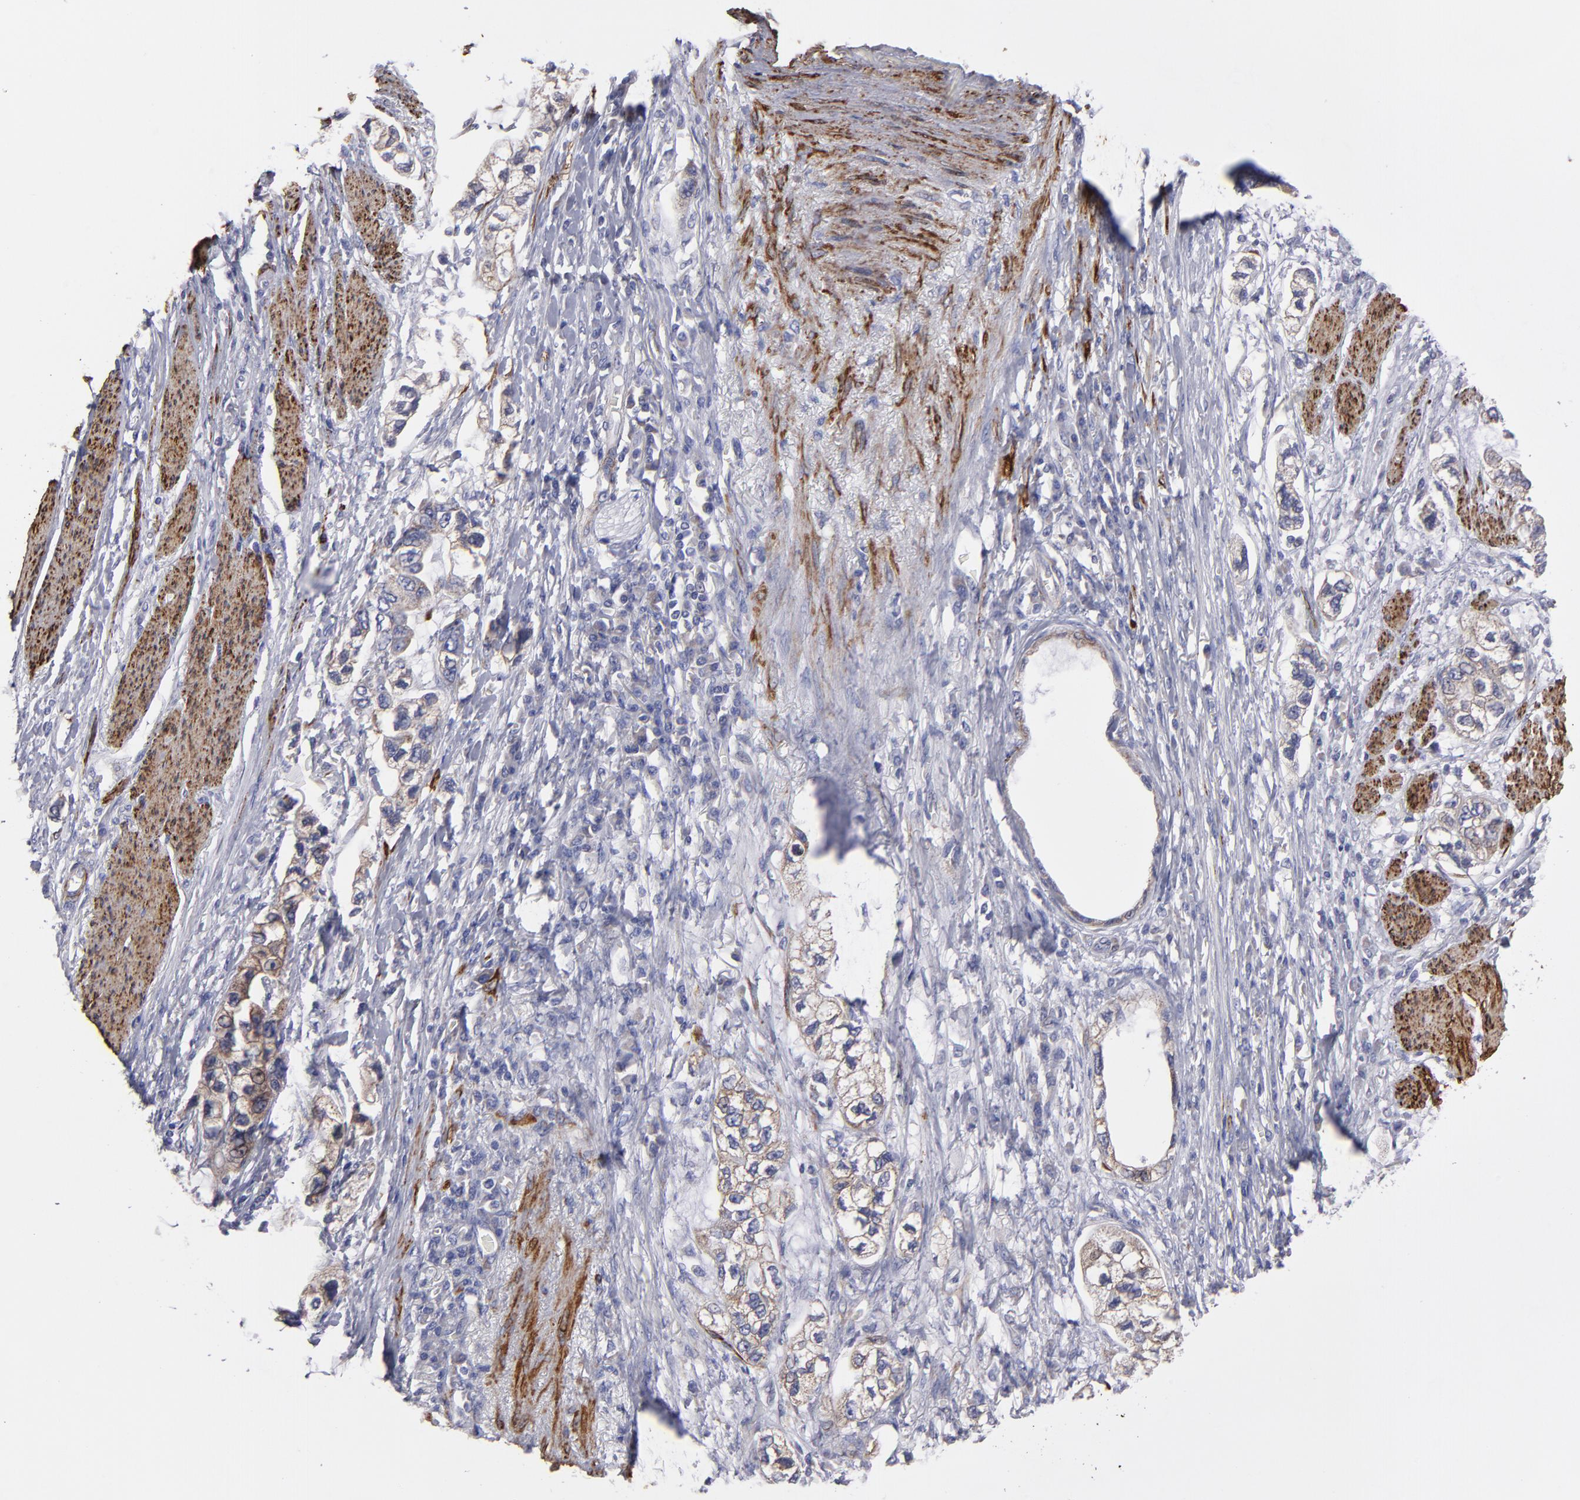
{"staining": {"intensity": "moderate", "quantity": ">75%", "location": "cytoplasmic/membranous"}, "tissue": "stomach cancer", "cell_type": "Tumor cells", "image_type": "cancer", "snomed": [{"axis": "morphology", "description": "Adenocarcinoma, NOS"}, {"axis": "topography", "description": "Stomach, lower"}], "caption": "Immunohistochemical staining of human stomach cancer (adenocarcinoma) shows medium levels of moderate cytoplasmic/membranous protein positivity in approximately >75% of tumor cells.", "gene": "SLMAP", "patient": {"sex": "female", "age": 93}}